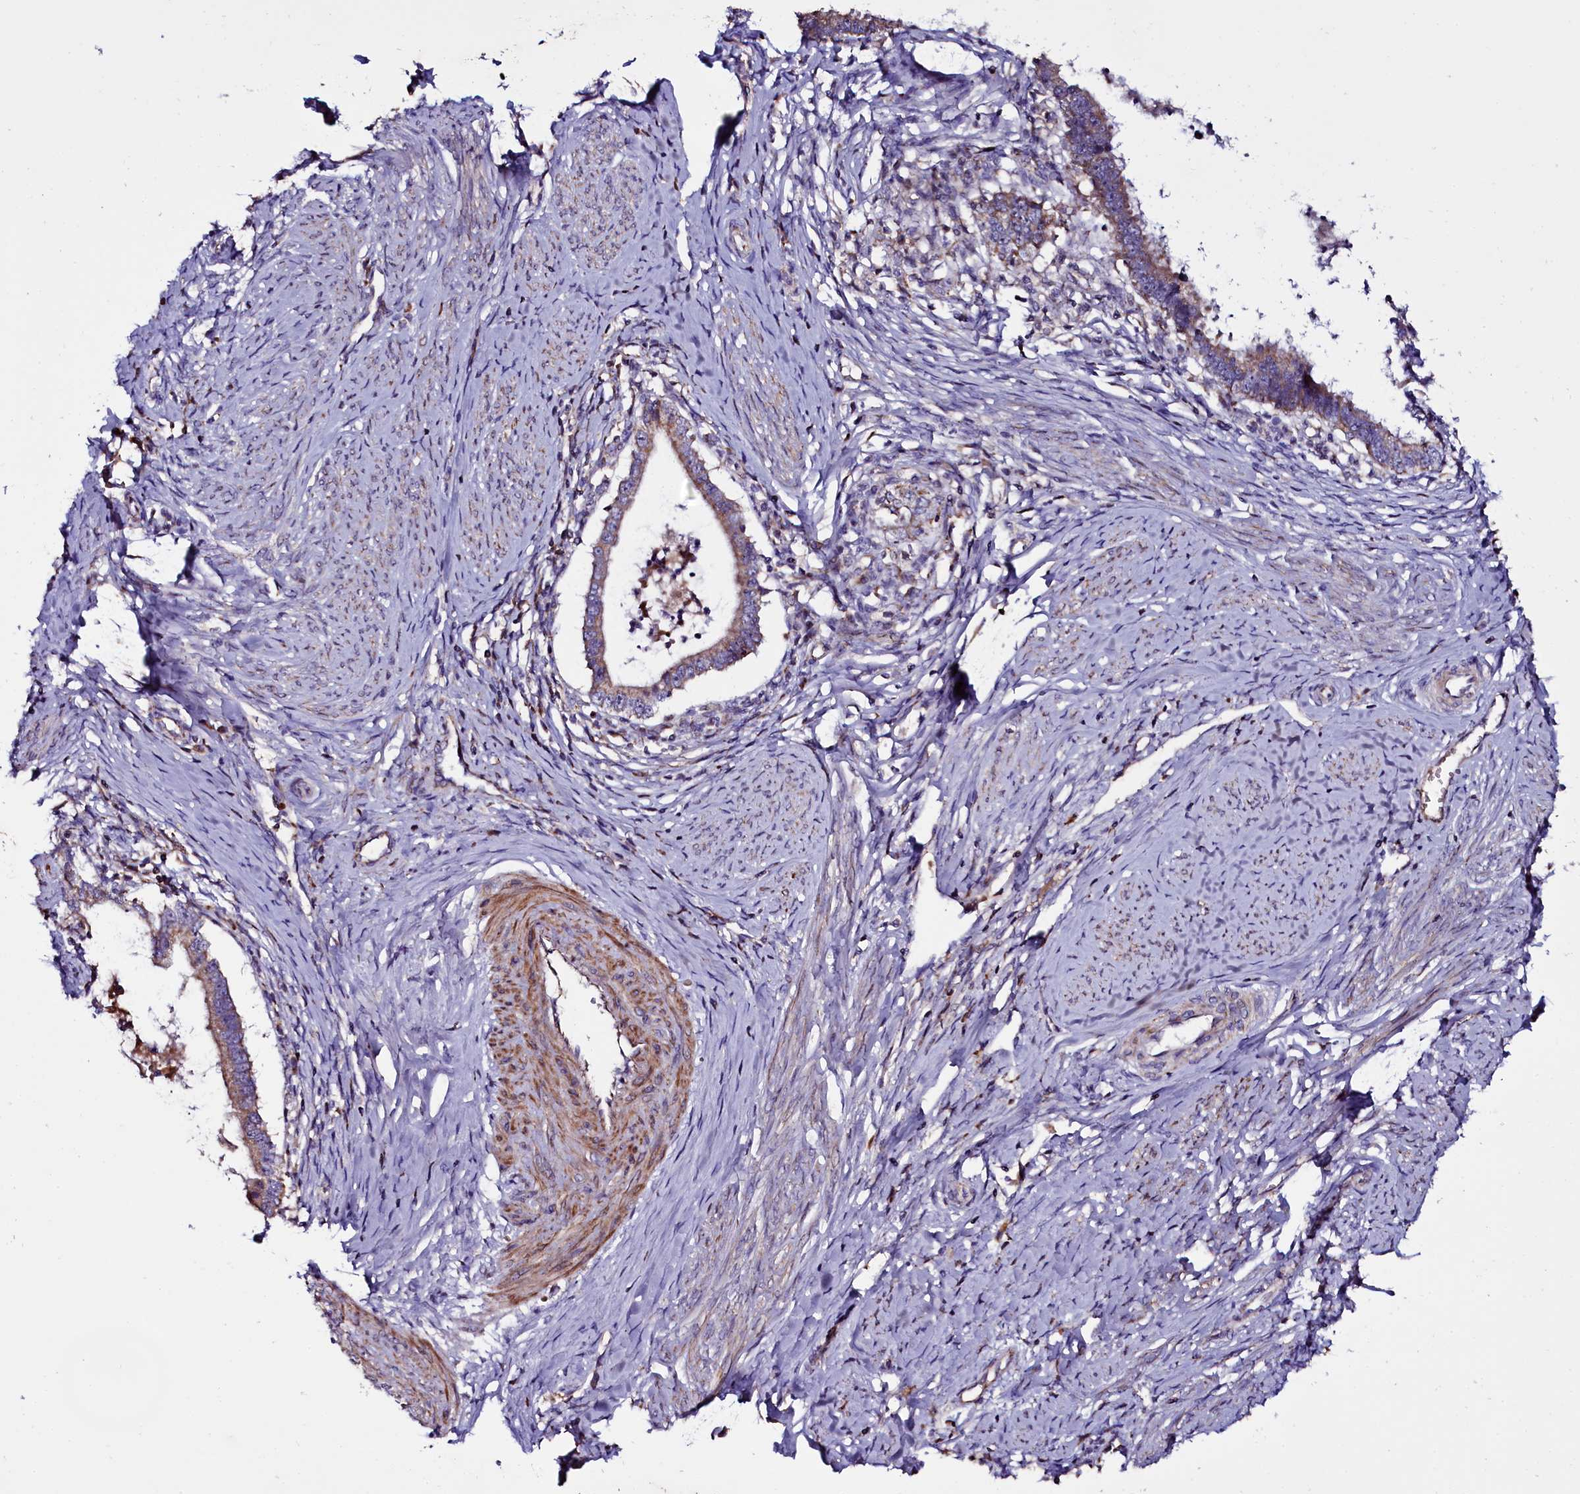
{"staining": {"intensity": "moderate", "quantity": ">75%", "location": "cytoplasmic/membranous"}, "tissue": "cervical cancer", "cell_type": "Tumor cells", "image_type": "cancer", "snomed": [{"axis": "morphology", "description": "Adenocarcinoma, NOS"}, {"axis": "topography", "description": "Cervix"}], "caption": "High-power microscopy captured an immunohistochemistry (IHC) image of adenocarcinoma (cervical), revealing moderate cytoplasmic/membranous staining in about >75% of tumor cells.", "gene": "NAA80", "patient": {"sex": "female", "age": 36}}